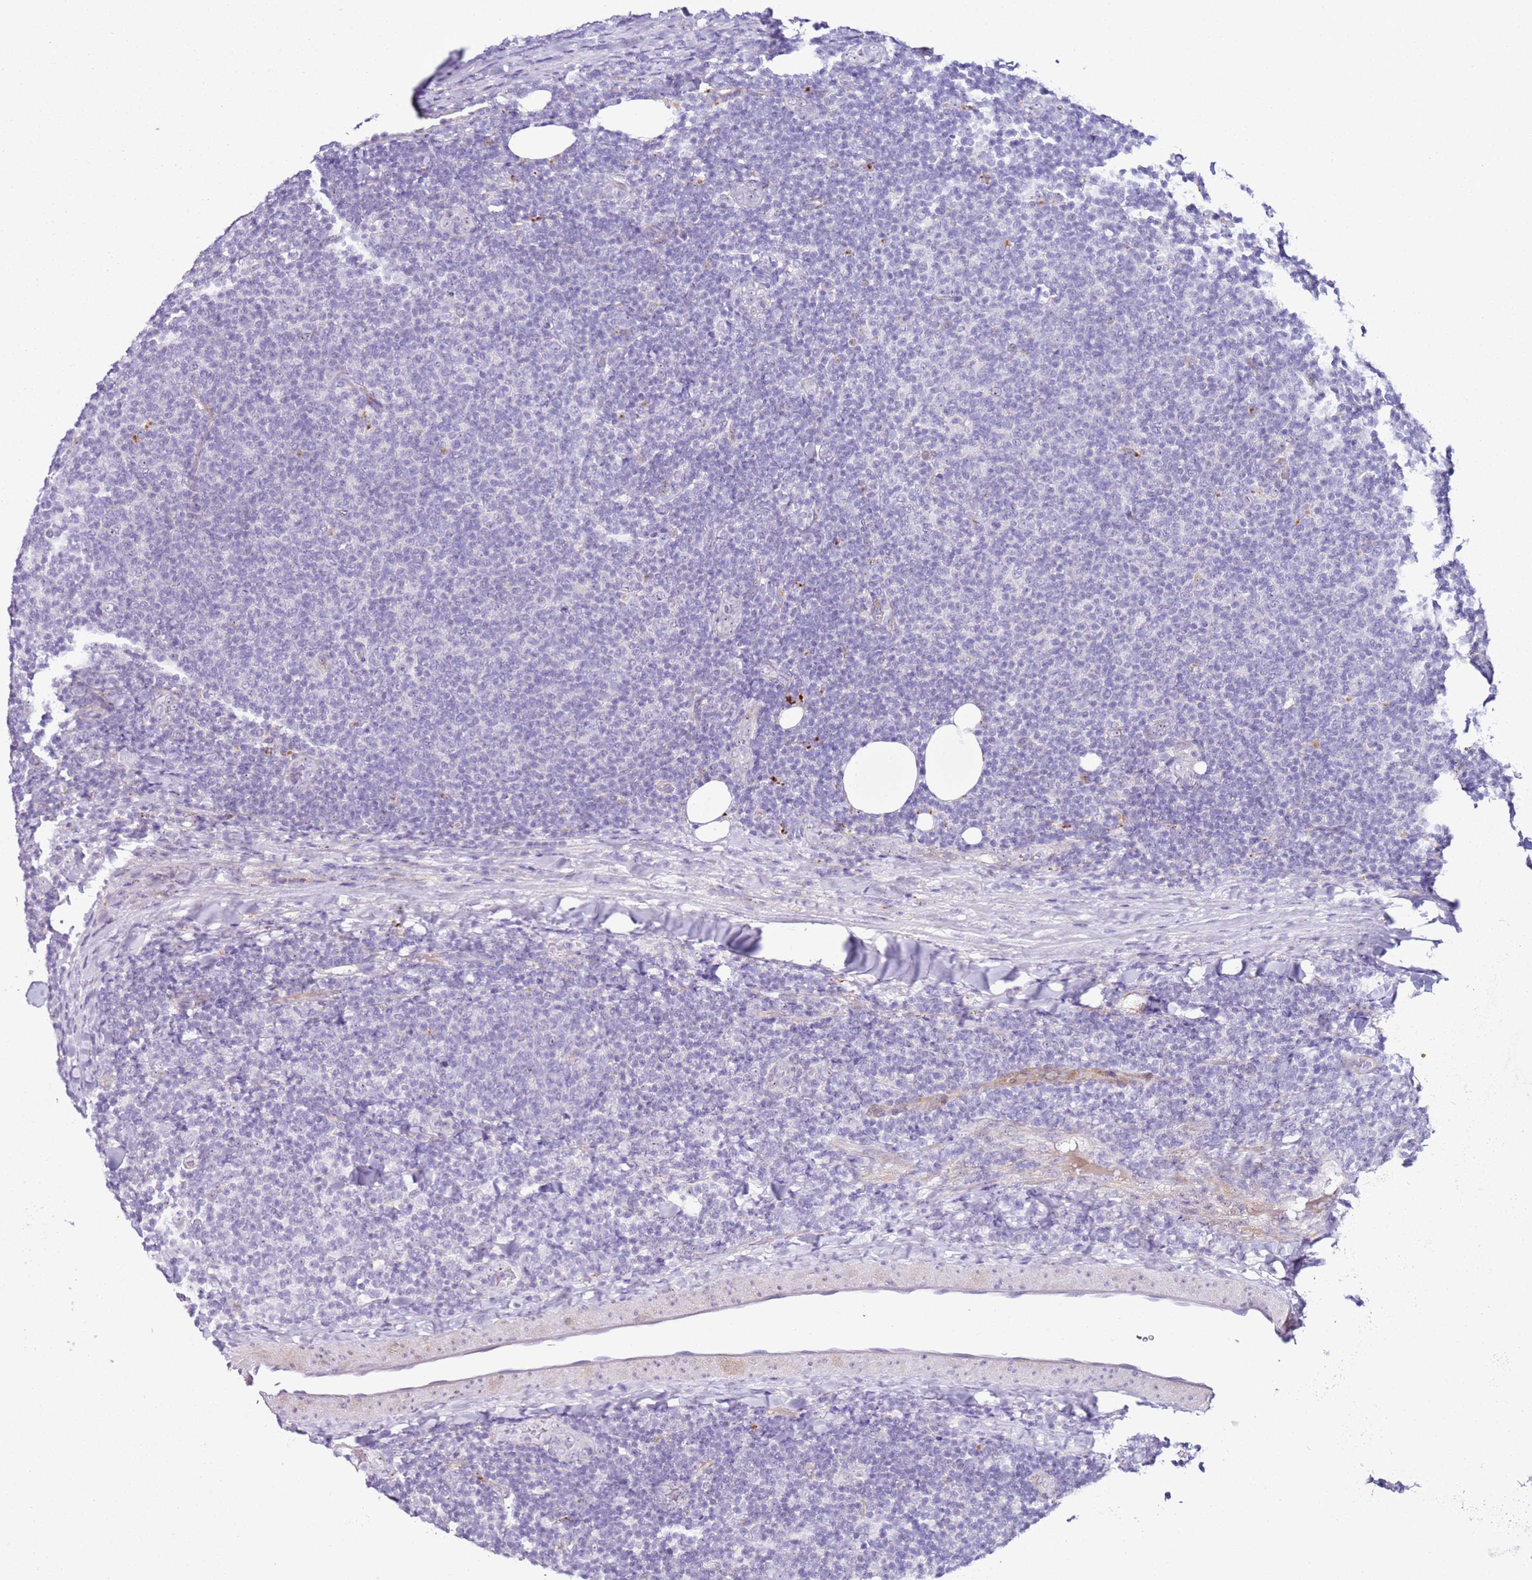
{"staining": {"intensity": "negative", "quantity": "none", "location": "none"}, "tissue": "lymphoma", "cell_type": "Tumor cells", "image_type": "cancer", "snomed": [{"axis": "morphology", "description": "Malignant lymphoma, non-Hodgkin's type, Low grade"}, {"axis": "topography", "description": "Lymph node"}], "caption": "This is an immunohistochemistry (IHC) image of human lymphoma. There is no staining in tumor cells.", "gene": "HGD", "patient": {"sex": "male", "age": 66}}